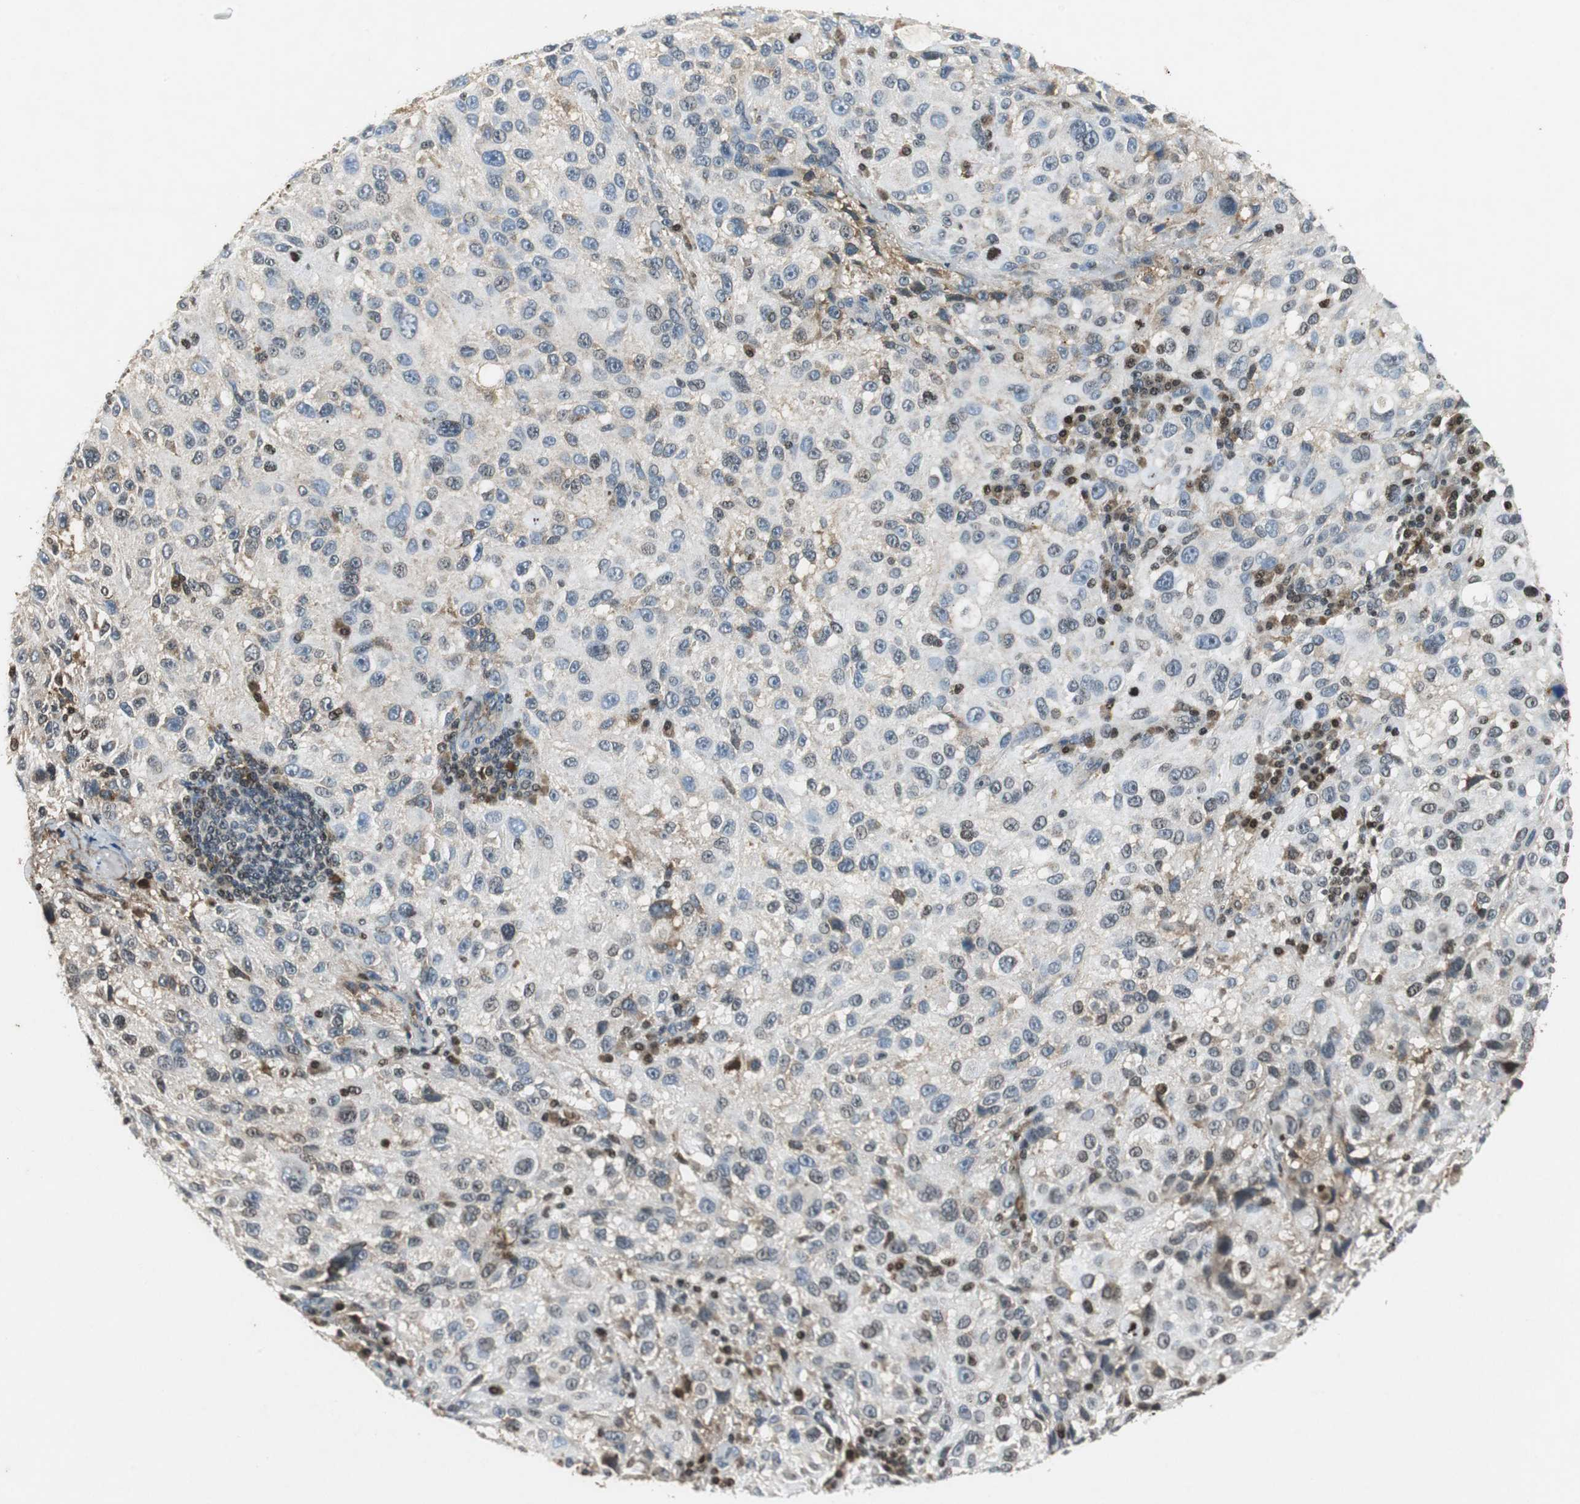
{"staining": {"intensity": "weak", "quantity": "<25%", "location": "cytoplasmic/membranous"}, "tissue": "melanoma", "cell_type": "Tumor cells", "image_type": "cancer", "snomed": [{"axis": "morphology", "description": "Necrosis, NOS"}, {"axis": "morphology", "description": "Malignant melanoma, NOS"}, {"axis": "topography", "description": "Skin"}], "caption": "IHC of human malignant melanoma reveals no expression in tumor cells.", "gene": "ORM1", "patient": {"sex": "female", "age": 87}}